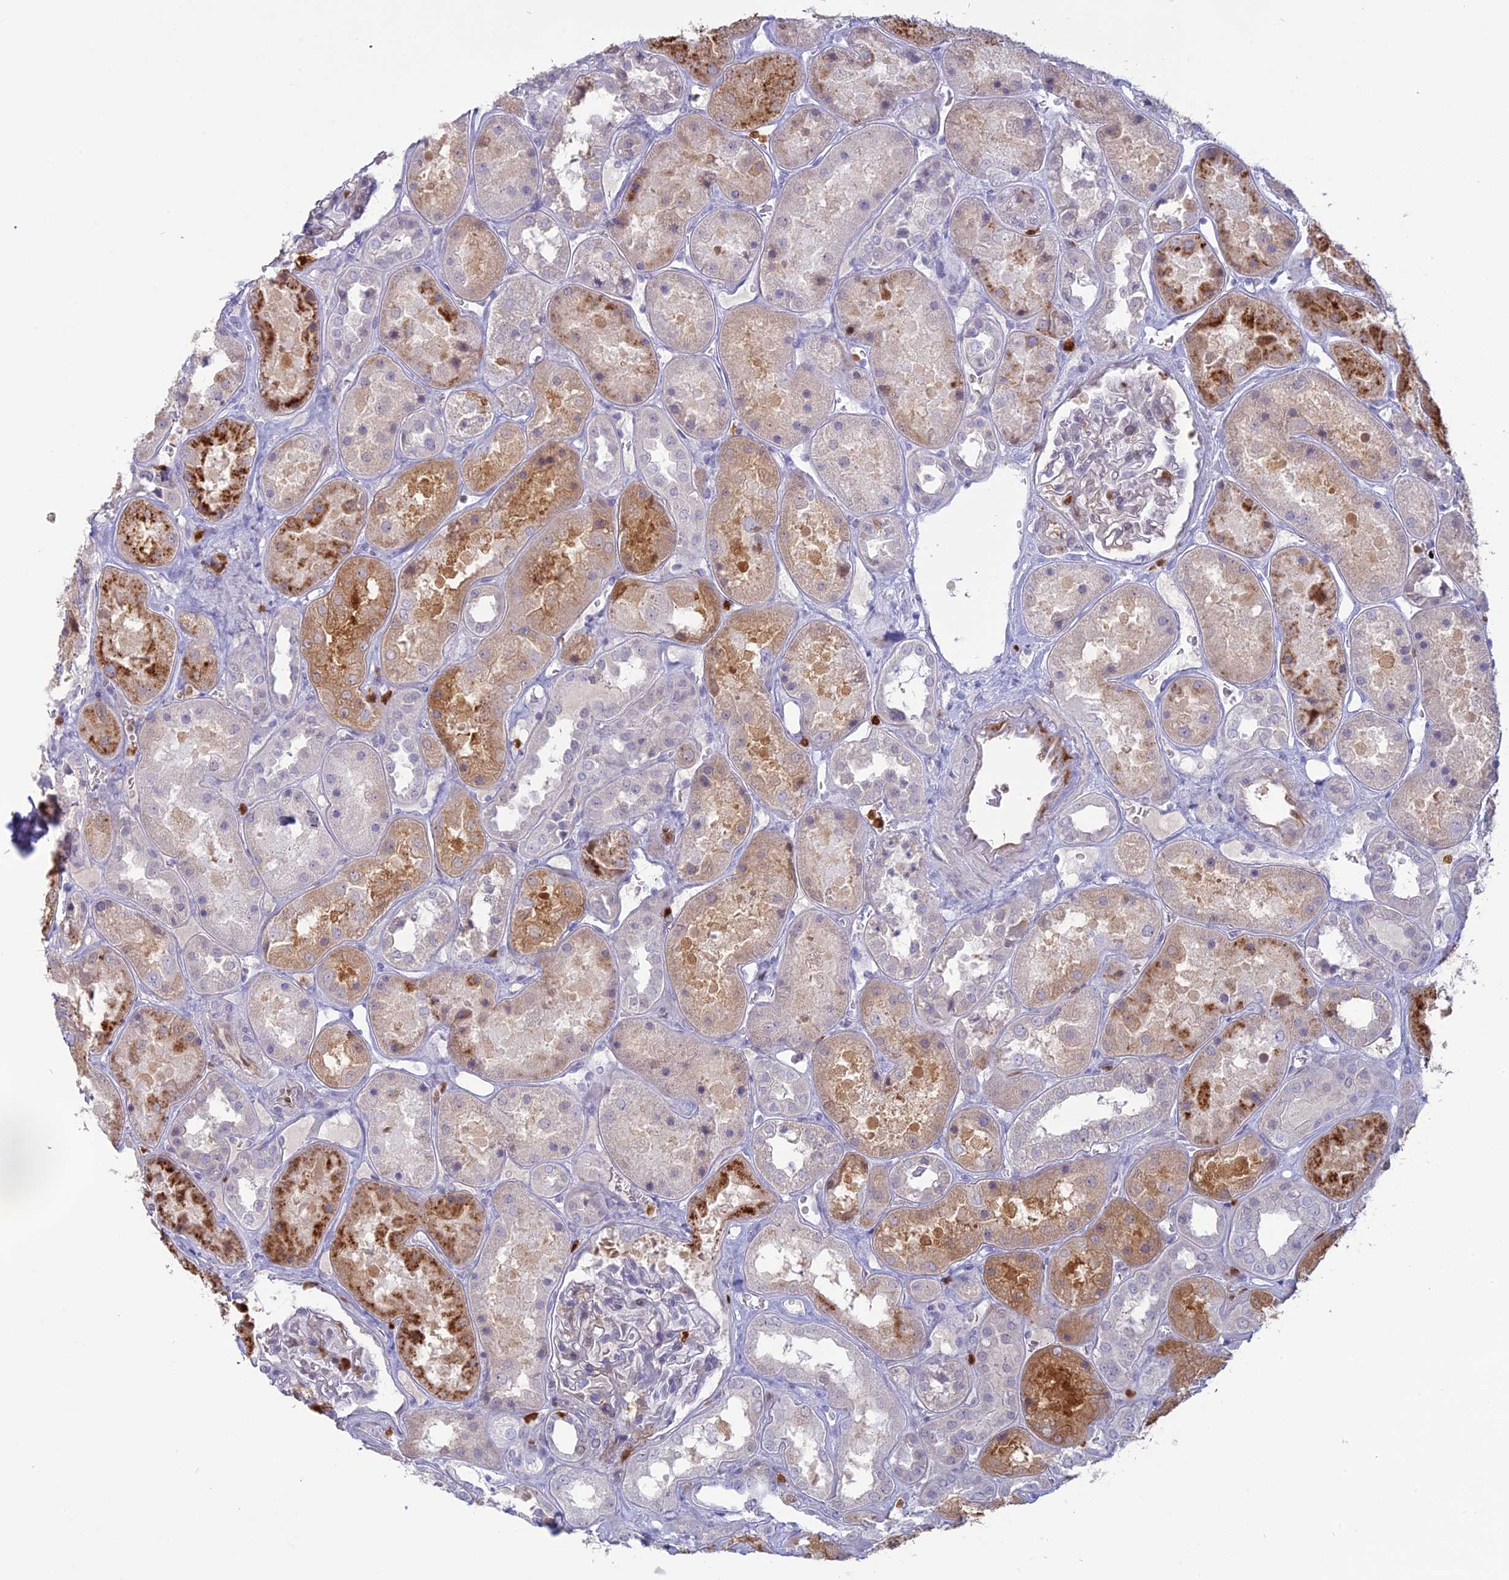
{"staining": {"intensity": "negative", "quantity": "none", "location": "none"}, "tissue": "kidney", "cell_type": "Cells in glomeruli", "image_type": "normal", "snomed": [{"axis": "morphology", "description": "Normal tissue, NOS"}, {"axis": "topography", "description": "Kidney"}], "caption": "The photomicrograph exhibits no significant positivity in cells in glomeruli of kidney. The staining is performed using DAB brown chromogen with nuclei counter-stained in using hematoxylin.", "gene": "PGBD4", "patient": {"sex": "male", "age": 70}}